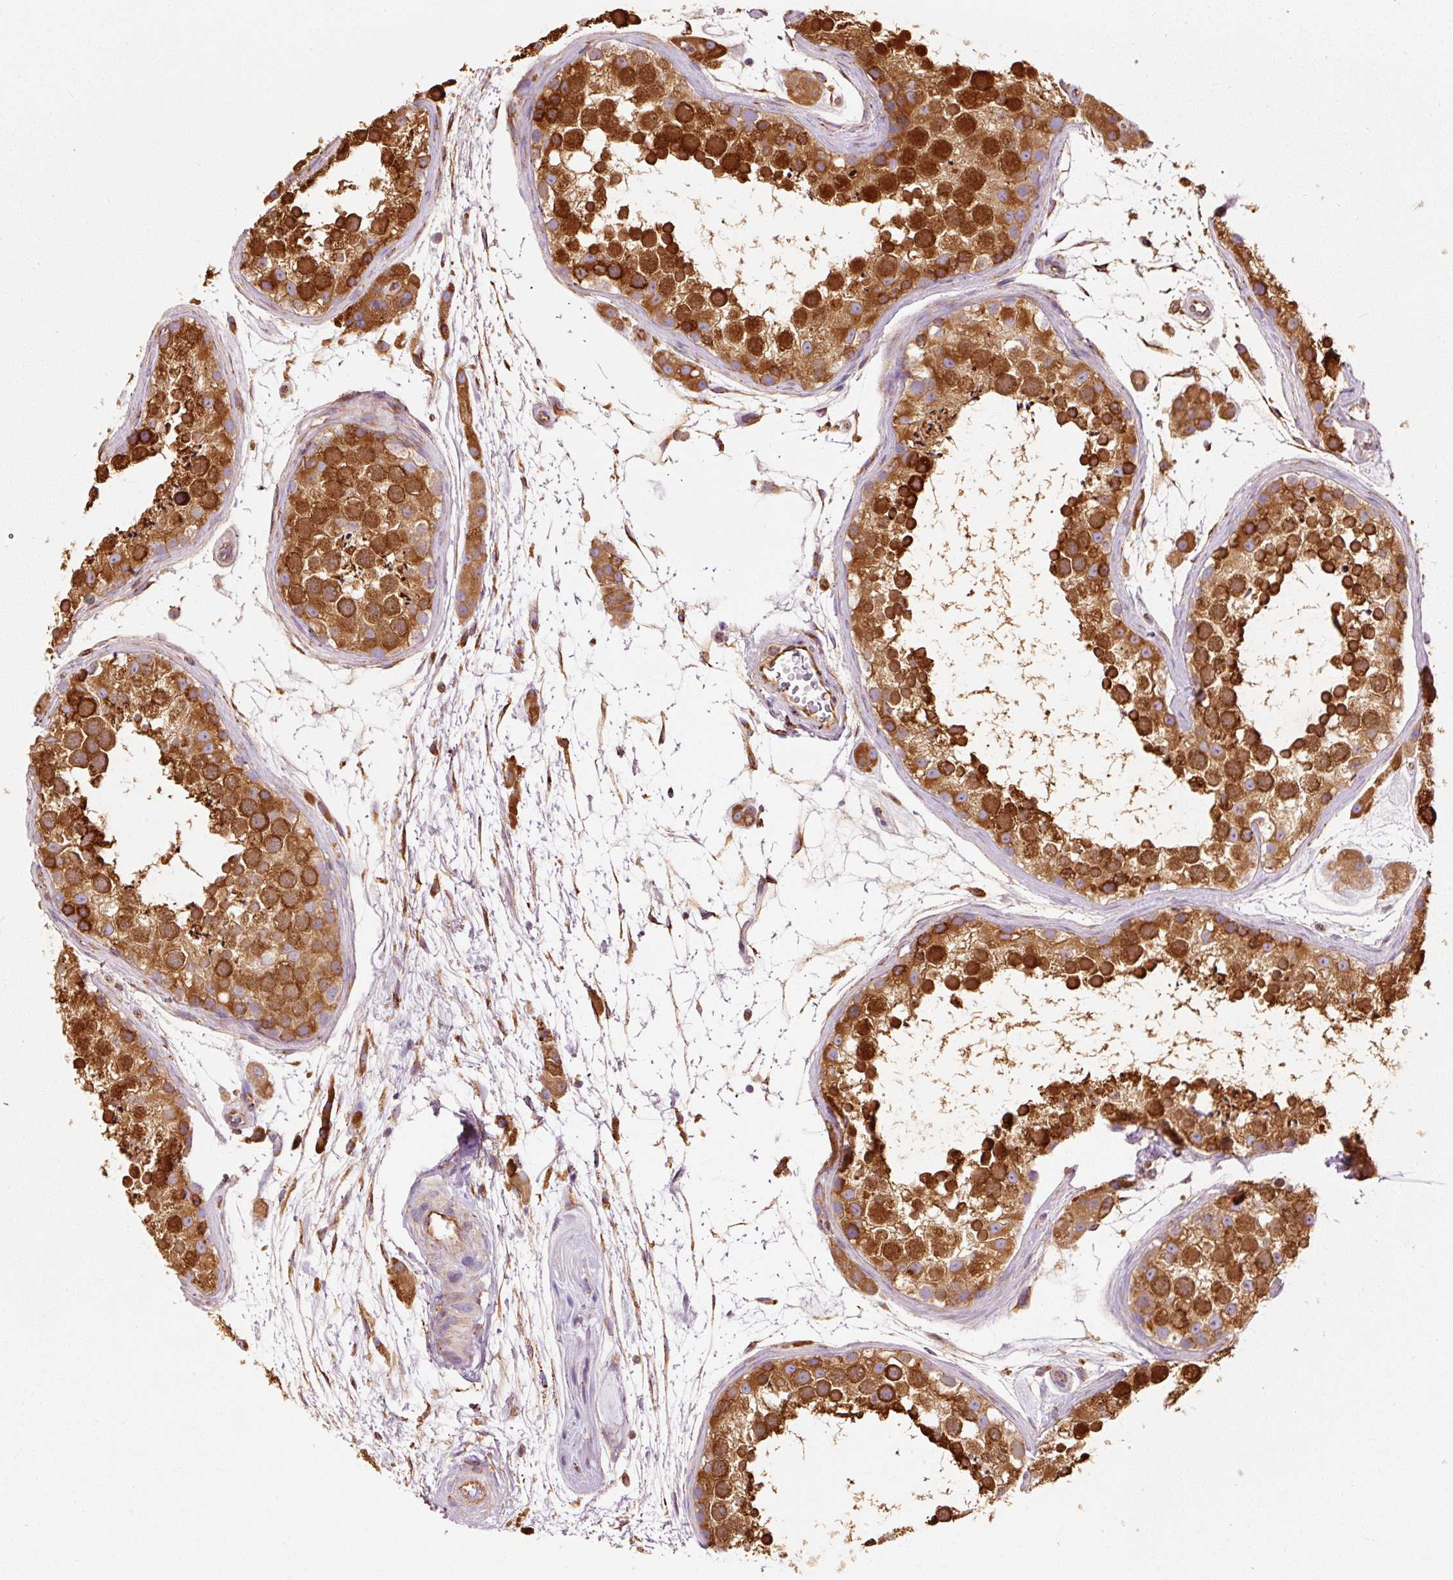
{"staining": {"intensity": "strong", "quantity": ">75%", "location": "cytoplasmic/membranous,nuclear"}, "tissue": "testis", "cell_type": "Cells in seminiferous ducts", "image_type": "normal", "snomed": [{"axis": "morphology", "description": "Normal tissue, NOS"}, {"axis": "topography", "description": "Testis"}], "caption": "High-power microscopy captured an immunohistochemistry micrograph of normal testis, revealing strong cytoplasmic/membranous,nuclear positivity in approximately >75% of cells in seminiferous ducts.", "gene": "ENSG00000256500", "patient": {"sex": "male", "age": 41}}